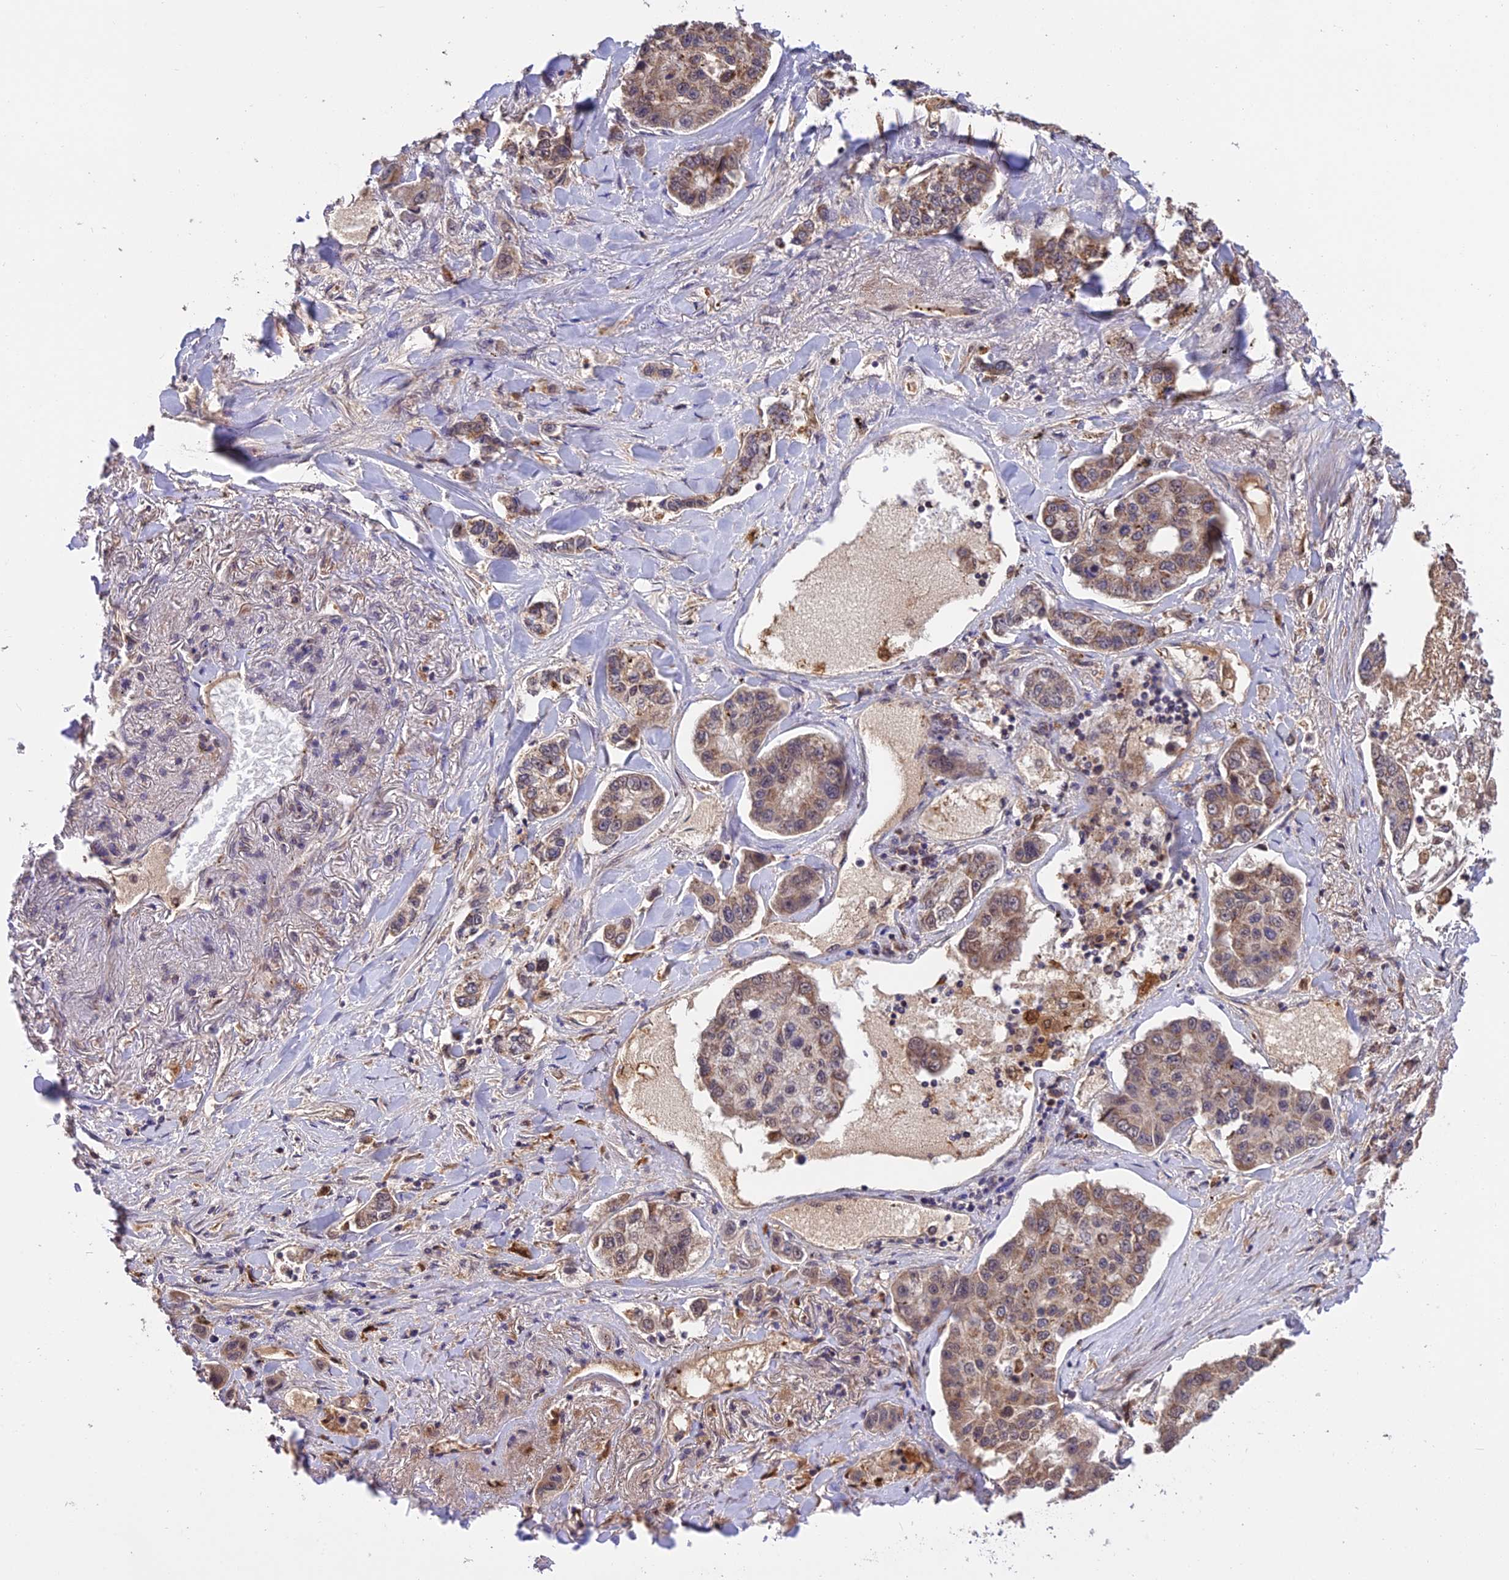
{"staining": {"intensity": "weak", "quantity": "25%-75%", "location": "cytoplasmic/membranous"}, "tissue": "lung cancer", "cell_type": "Tumor cells", "image_type": "cancer", "snomed": [{"axis": "morphology", "description": "Adenocarcinoma, NOS"}, {"axis": "topography", "description": "Lung"}], "caption": "The histopathology image shows a brown stain indicating the presence of a protein in the cytoplasmic/membranous of tumor cells in lung adenocarcinoma.", "gene": "MNS1", "patient": {"sex": "male", "age": 49}}